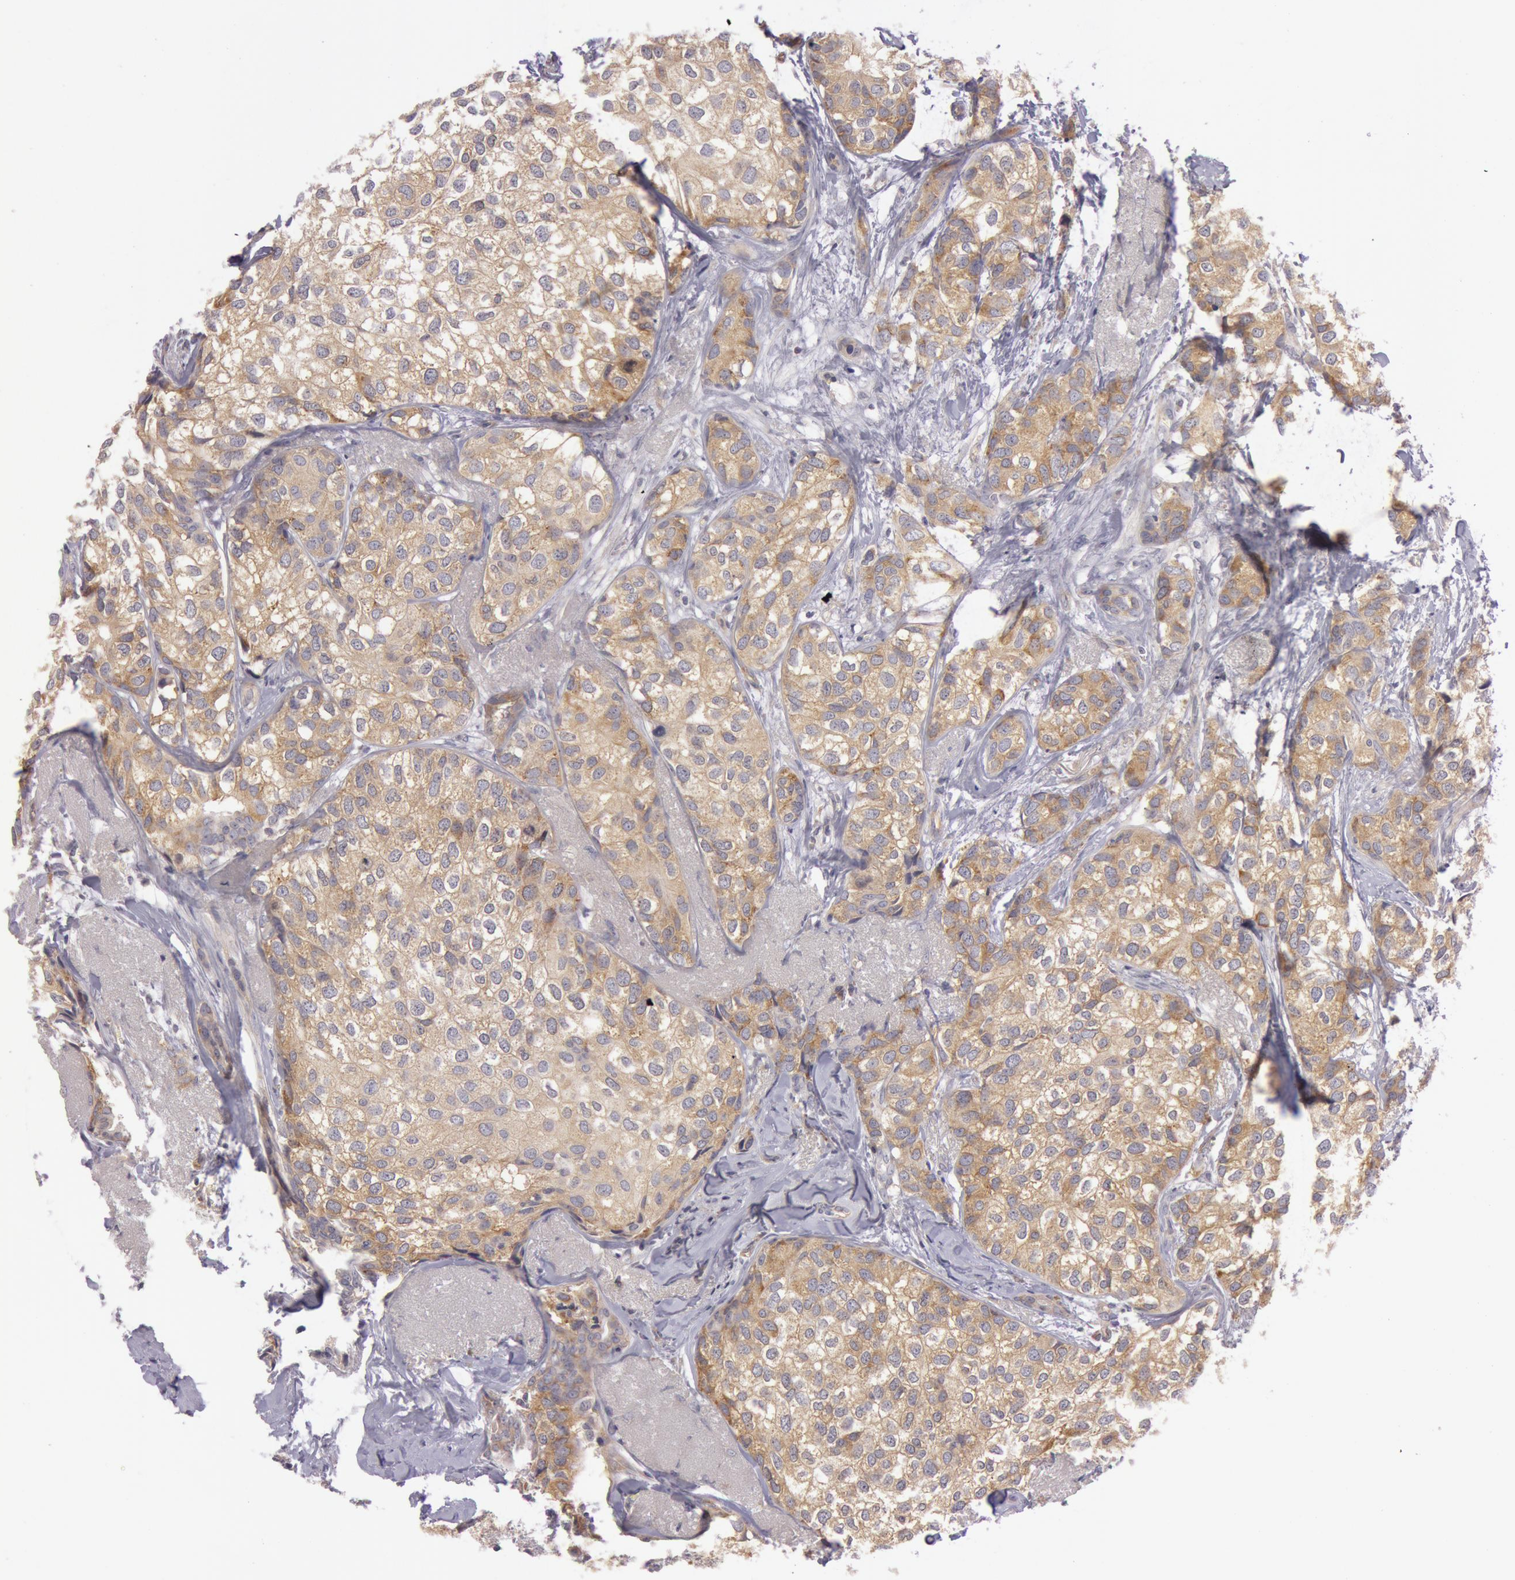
{"staining": {"intensity": "strong", "quantity": ">75%", "location": "cytoplasmic/membranous"}, "tissue": "breast cancer", "cell_type": "Tumor cells", "image_type": "cancer", "snomed": [{"axis": "morphology", "description": "Duct carcinoma"}, {"axis": "topography", "description": "Breast"}], "caption": "High-magnification brightfield microscopy of breast cancer stained with DAB (3,3'-diaminobenzidine) (brown) and counterstained with hematoxylin (blue). tumor cells exhibit strong cytoplasmic/membranous expression is present in about>75% of cells.", "gene": "RALGAPA1", "patient": {"sex": "female", "age": 68}}